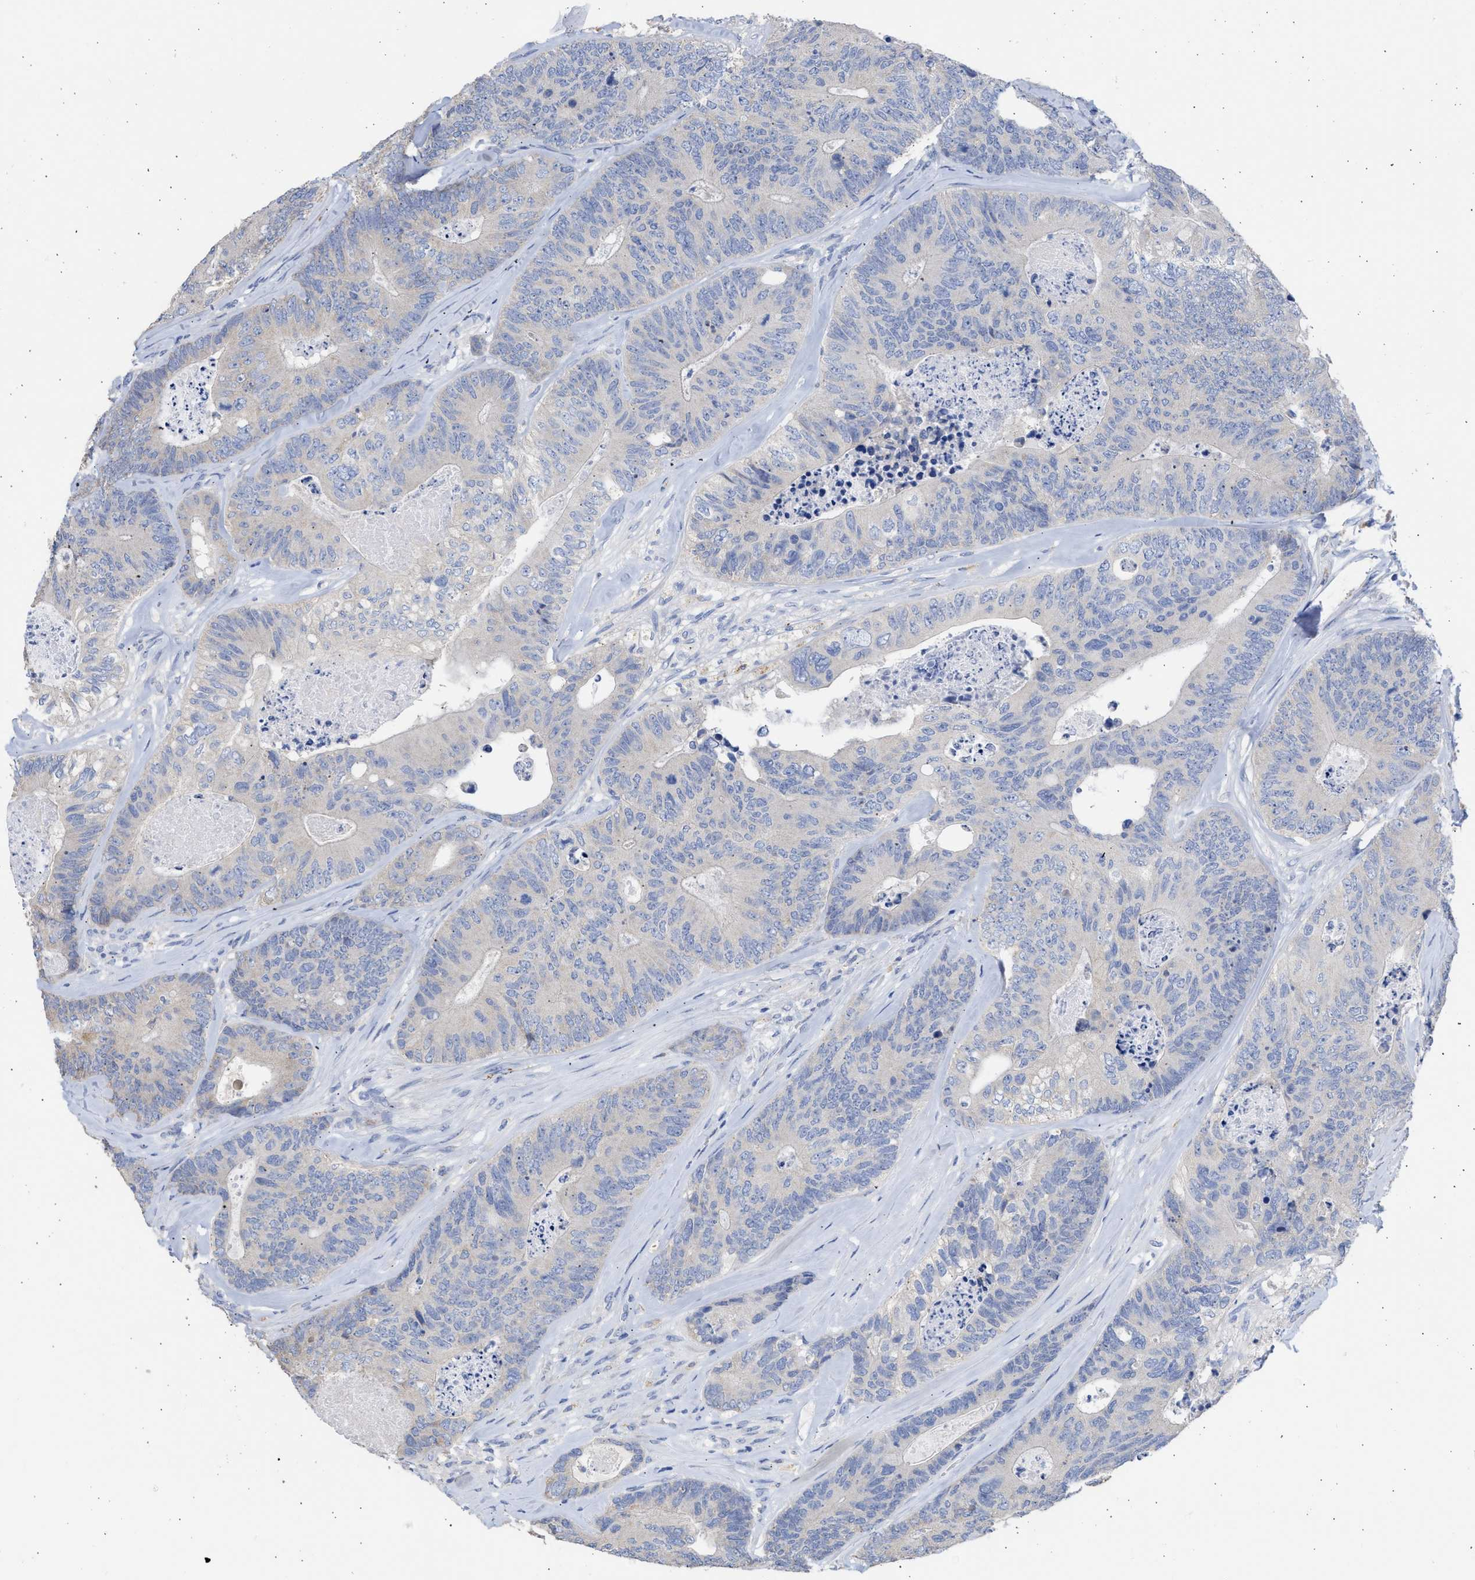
{"staining": {"intensity": "negative", "quantity": "none", "location": "none"}, "tissue": "colorectal cancer", "cell_type": "Tumor cells", "image_type": "cancer", "snomed": [{"axis": "morphology", "description": "Adenocarcinoma, NOS"}, {"axis": "topography", "description": "Colon"}], "caption": "Immunohistochemistry histopathology image of human adenocarcinoma (colorectal) stained for a protein (brown), which reveals no positivity in tumor cells.", "gene": "RSPH1", "patient": {"sex": "female", "age": 67}}